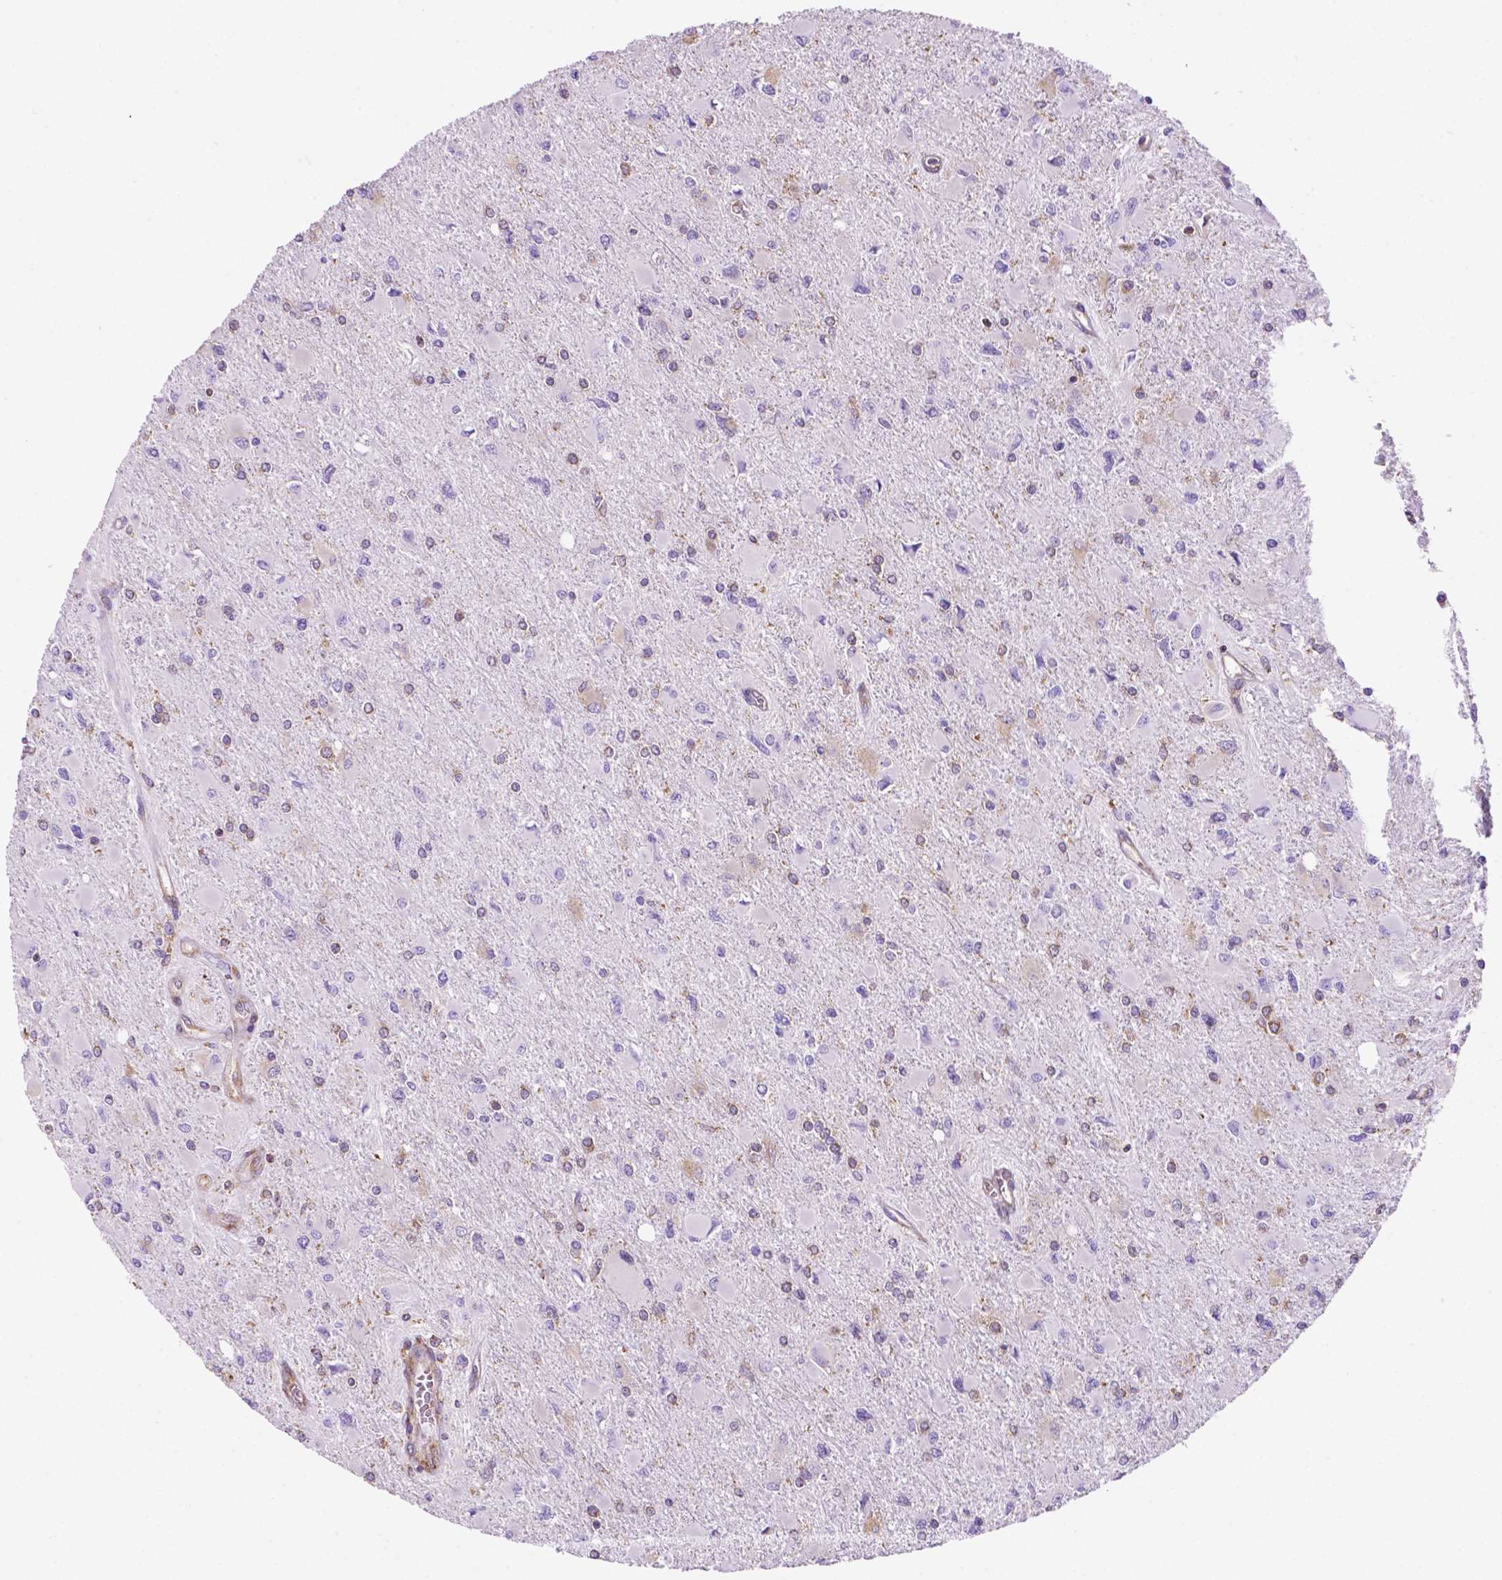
{"staining": {"intensity": "negative", "quantity": "none", "location": "none"}, "tissue": "glioma", "cell_type": "Tumor cells", "image_type": "cancer", "snomed": [{"axis": "morphology", "description": "Glioma, malignant, High grade"}, {"axis": "topography", "description": "Cerebral cortex"}], "caption": "A micrograph of human glioma is negative for staining in tumor cells.", "gene": "RPL29", "patient": {"sex": "female", "age": 36}}